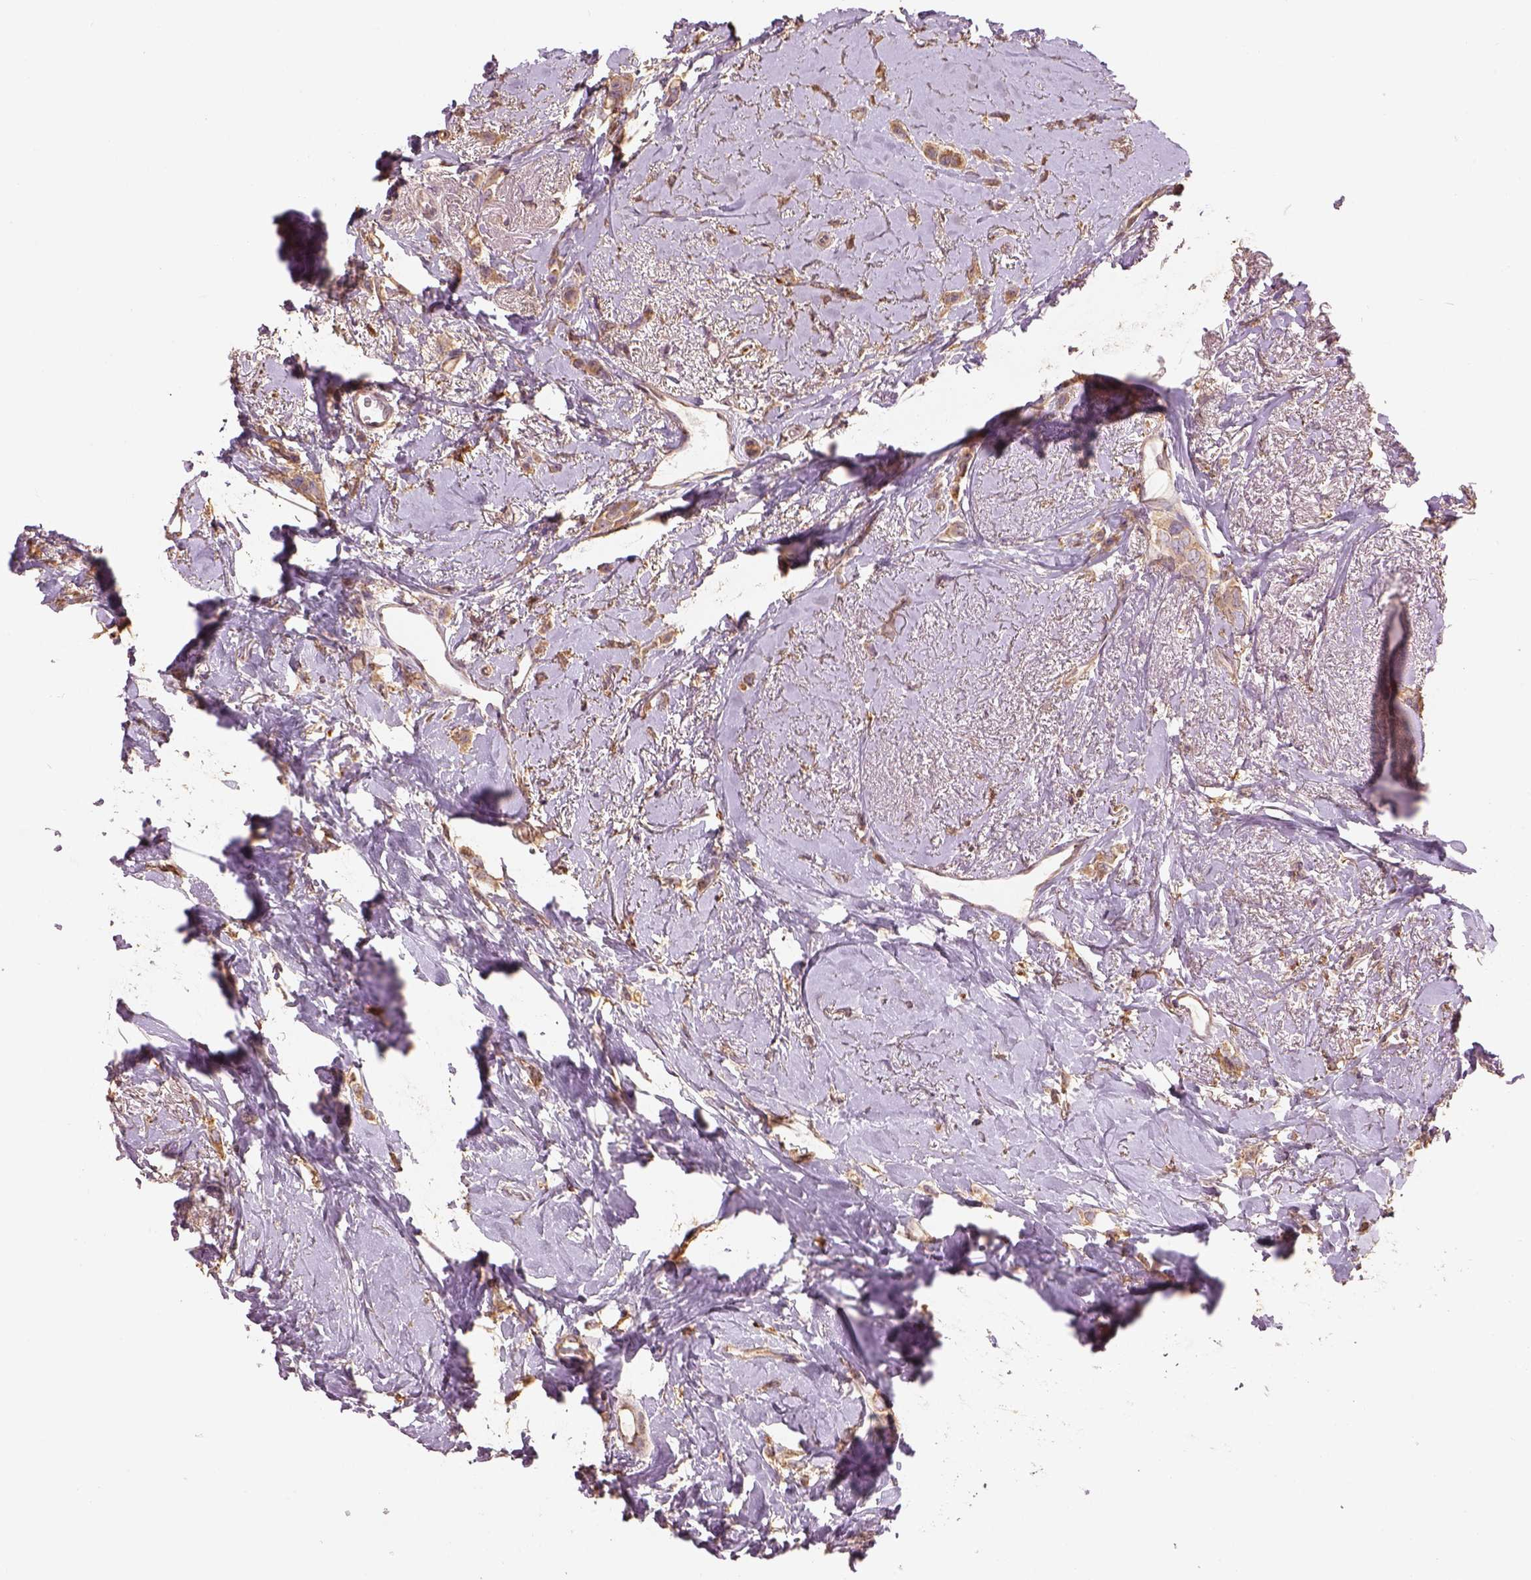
{"staining": {"intensity": "moderate", "quantity": ">75%", "location": "cytoplasmic/membranous"}, "tissue": "breast cancer", "cell_type": "Tumor cells", "image_type": "cancer", "snomed": [{"axis": "morphology", "description": "Lobular carcinoma"}, {"axis": "topography", "description": "Breast"}], "caption": "DAB immunohistochemical staining of human breast cancer displays moderate cytoplasmic/membranous protein expression in approximately >75% of tumor cells.", "gene": "AP1B1", "patient": {"sex": "female", "age": 66}}